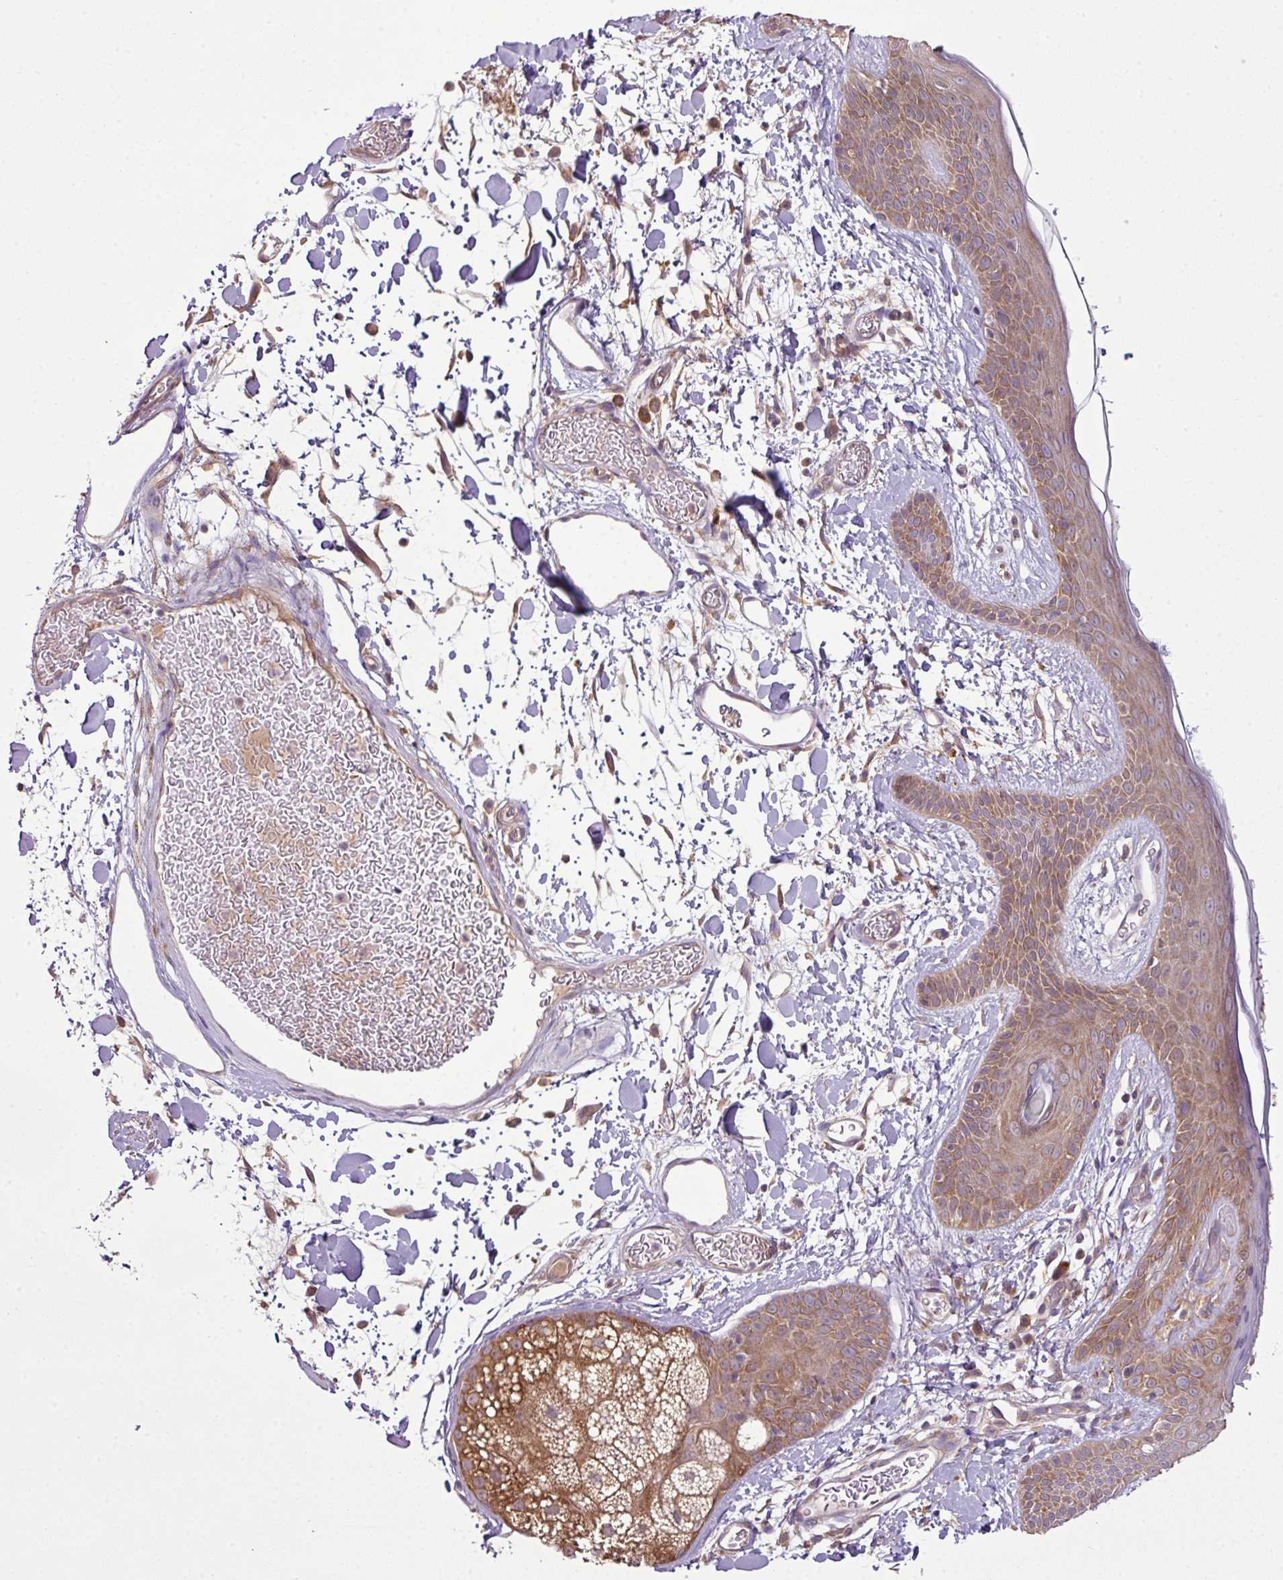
{"staining": {"intensity": "weak", "quantity": ">75%", "location": "cytoplasmic/membranous"}, "tissue": "skin", "cell_type": "Fibroblasts", "image_type": "normal", "snomed": [{"axis": "morphology", "description": "Normal tissue, NOS"}, {"axis": "topography", "description": "Skin"}], "caption": "IHC of benign skin demonstrates low levels of weak cytoplasmic/membranous positivity in about >75% of fibroblasts.", "gene": "DNAAF4", "patient": {"sex": "male", "age": 79}}